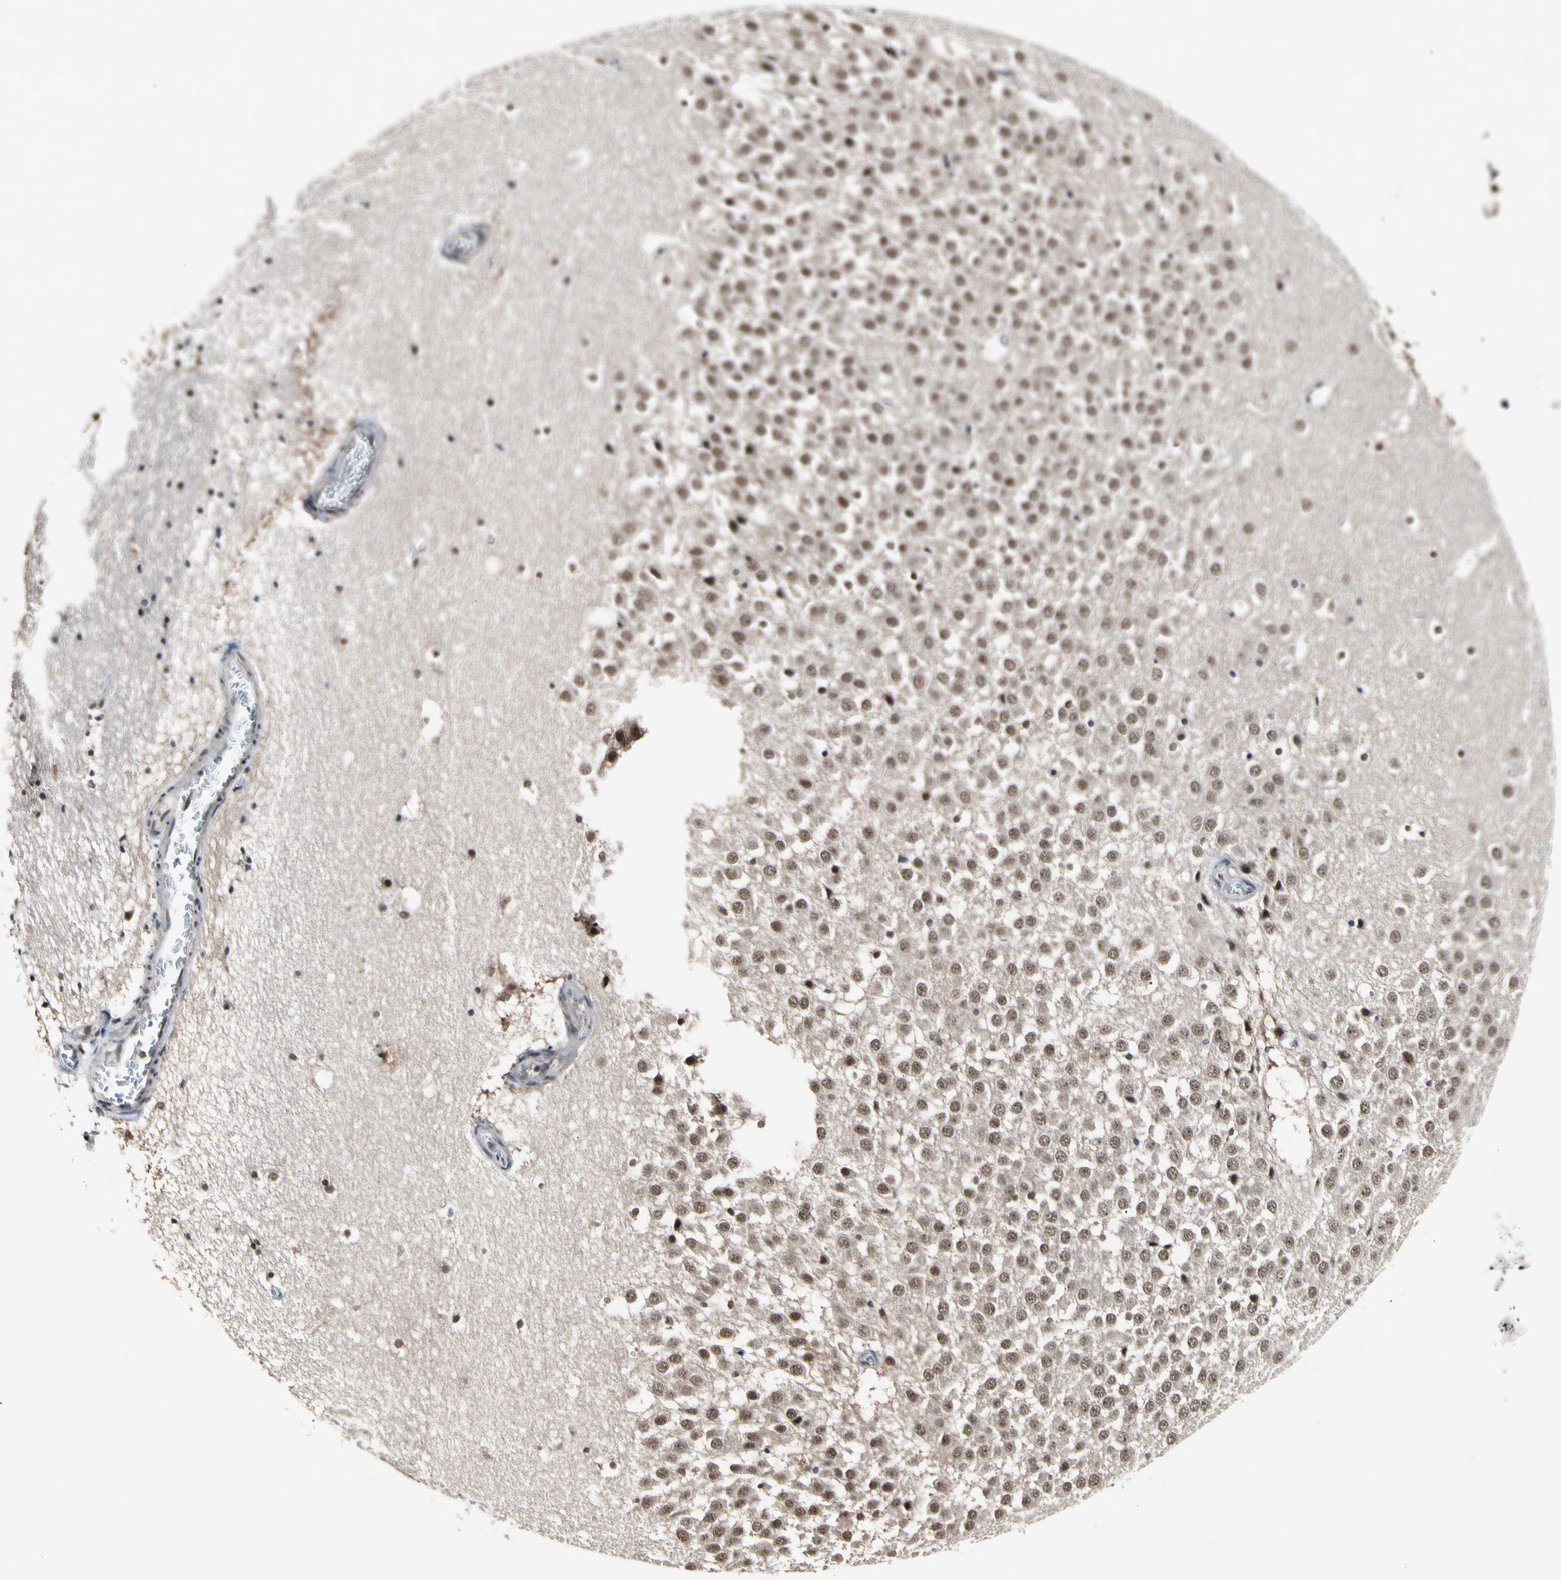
{"staining": {"intensity": "weak", "quantity": "25%-75%", "location": "nuclear"}, "tissue": "hippocampus", "cell_type": "Glial cells", "image_type": "normal", "snomed": [{"axis": "morphology", "description": "Normal tissue, NOS"}, {"axis": "topography", "description": "Hippocampus"}], "caption": "A brown stain shows weak nuclear positivity of a protein in glial cells of normal human hippocampus. Nuclei are stained in blue.", "gene": "PSMD10", "patient": {"sex": "male", "age": 45}}